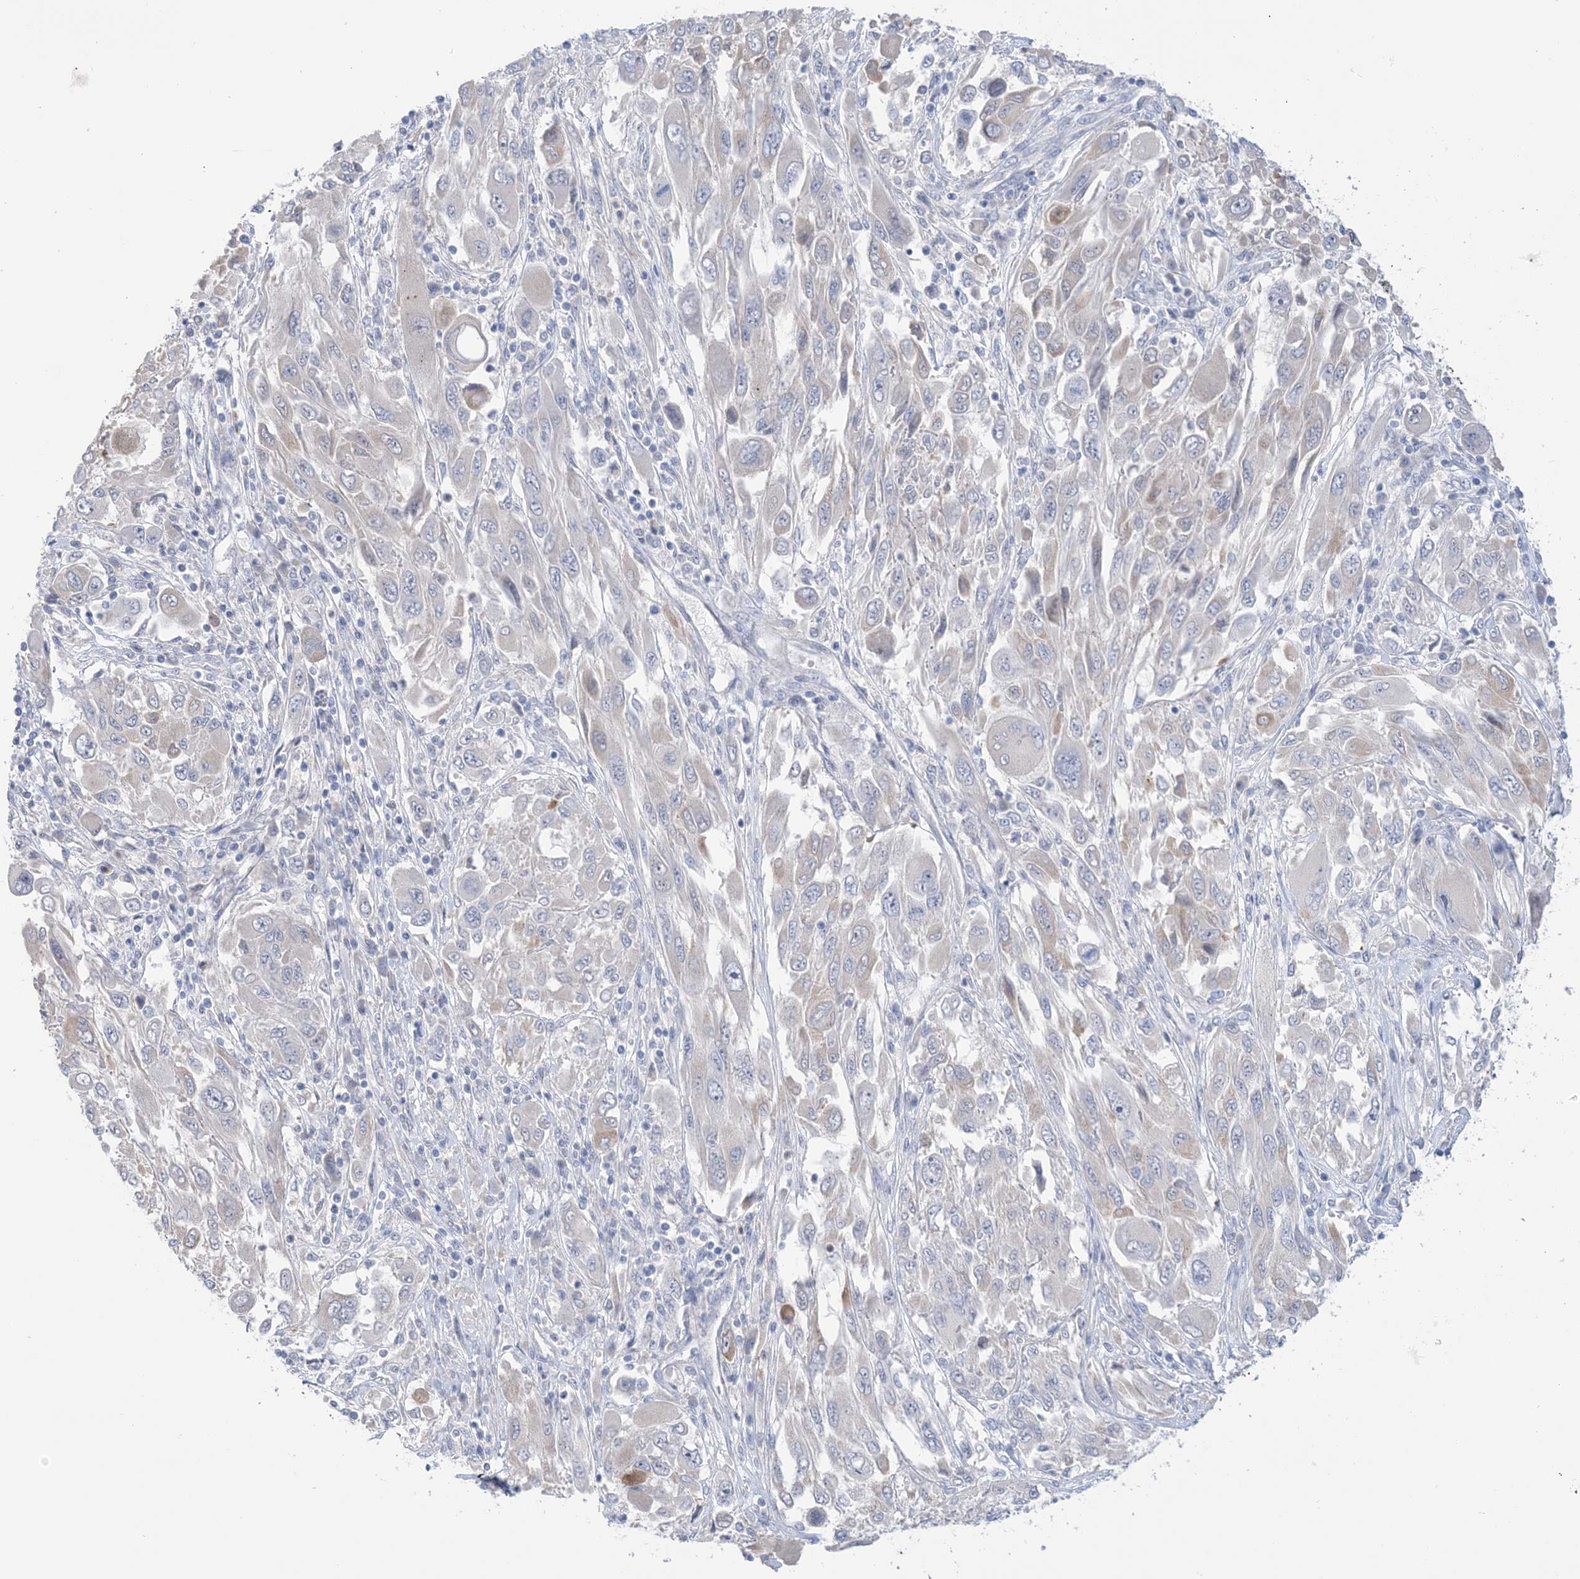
{"staining": {"intensity": "negative", "quantity": "none", "location": "none"}, "tissue": "melanoma", "cell_type": "Tumor cells", "image_type": "cancer", "snomed": [{"axis": "morphology", "description": "Malignant melanoma, NOS"}, {"axis": "topography", "description": "Skin"}], "caption": "An IHC micrograph of melanoma is shown. There is no staining in tumor cells of melanoma.", "gene": "TTYH1", "patient": {"sex": "female", "age": 91}}